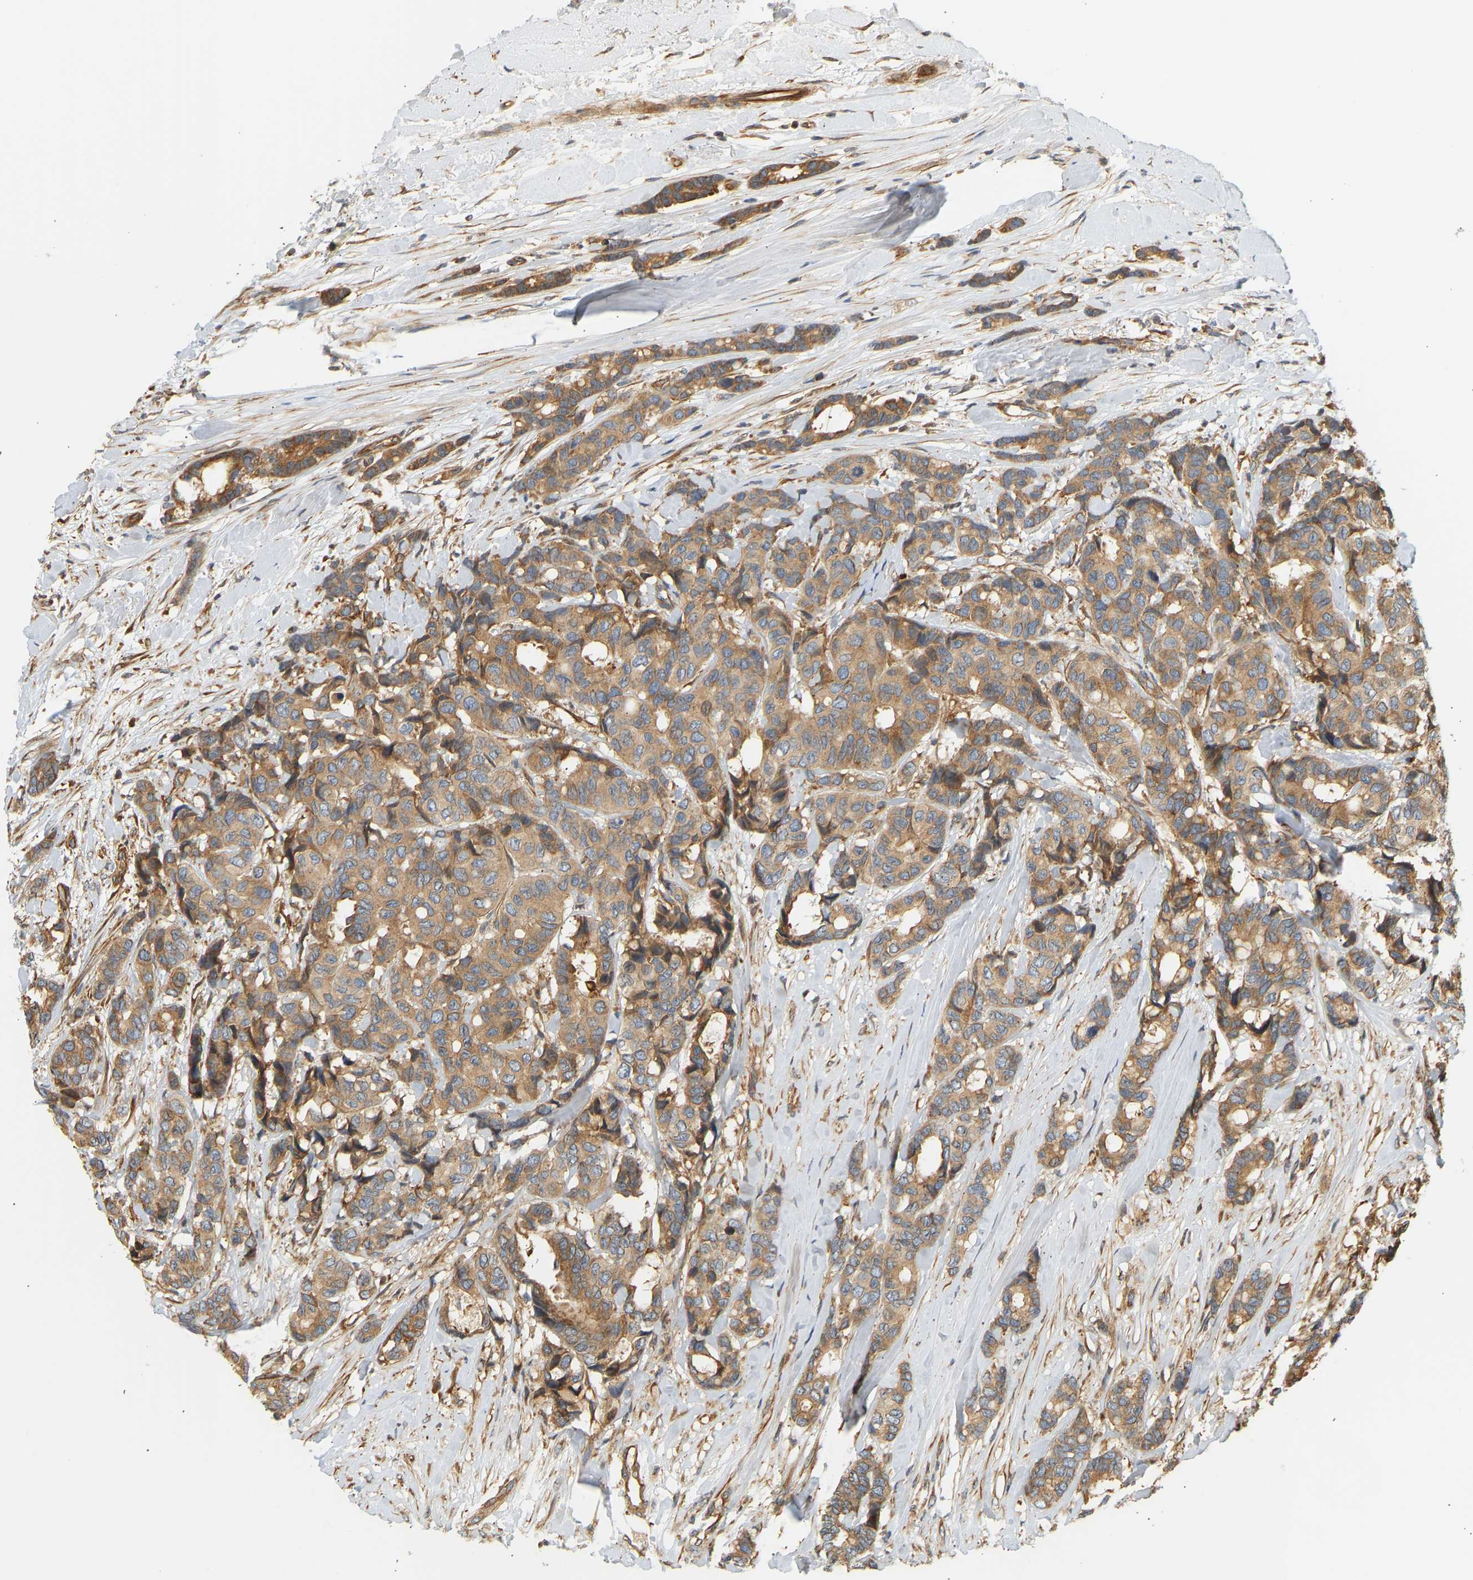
{"staining": {"intensity": "moderate", "quantity": ">75%", "location": "cytoplasmic/membranous"}, "tissue": "breast cancer", "cell_type": "Tumor cells", "image_type": "cancer", "snomed": [{"axis": "morphology", "description": "Duct carcinoma"}, {"axis": "topography", "description": "Breast"}], "caption": "A photomicrograph of breast cancer (infiltrating ductal carcinoma) stained for a protein exhibits moderate cytoplasmic/membranous brown staining in tumor cells.", "gene": "CEP57", "patient": {"sex": "female", "age": 87}}